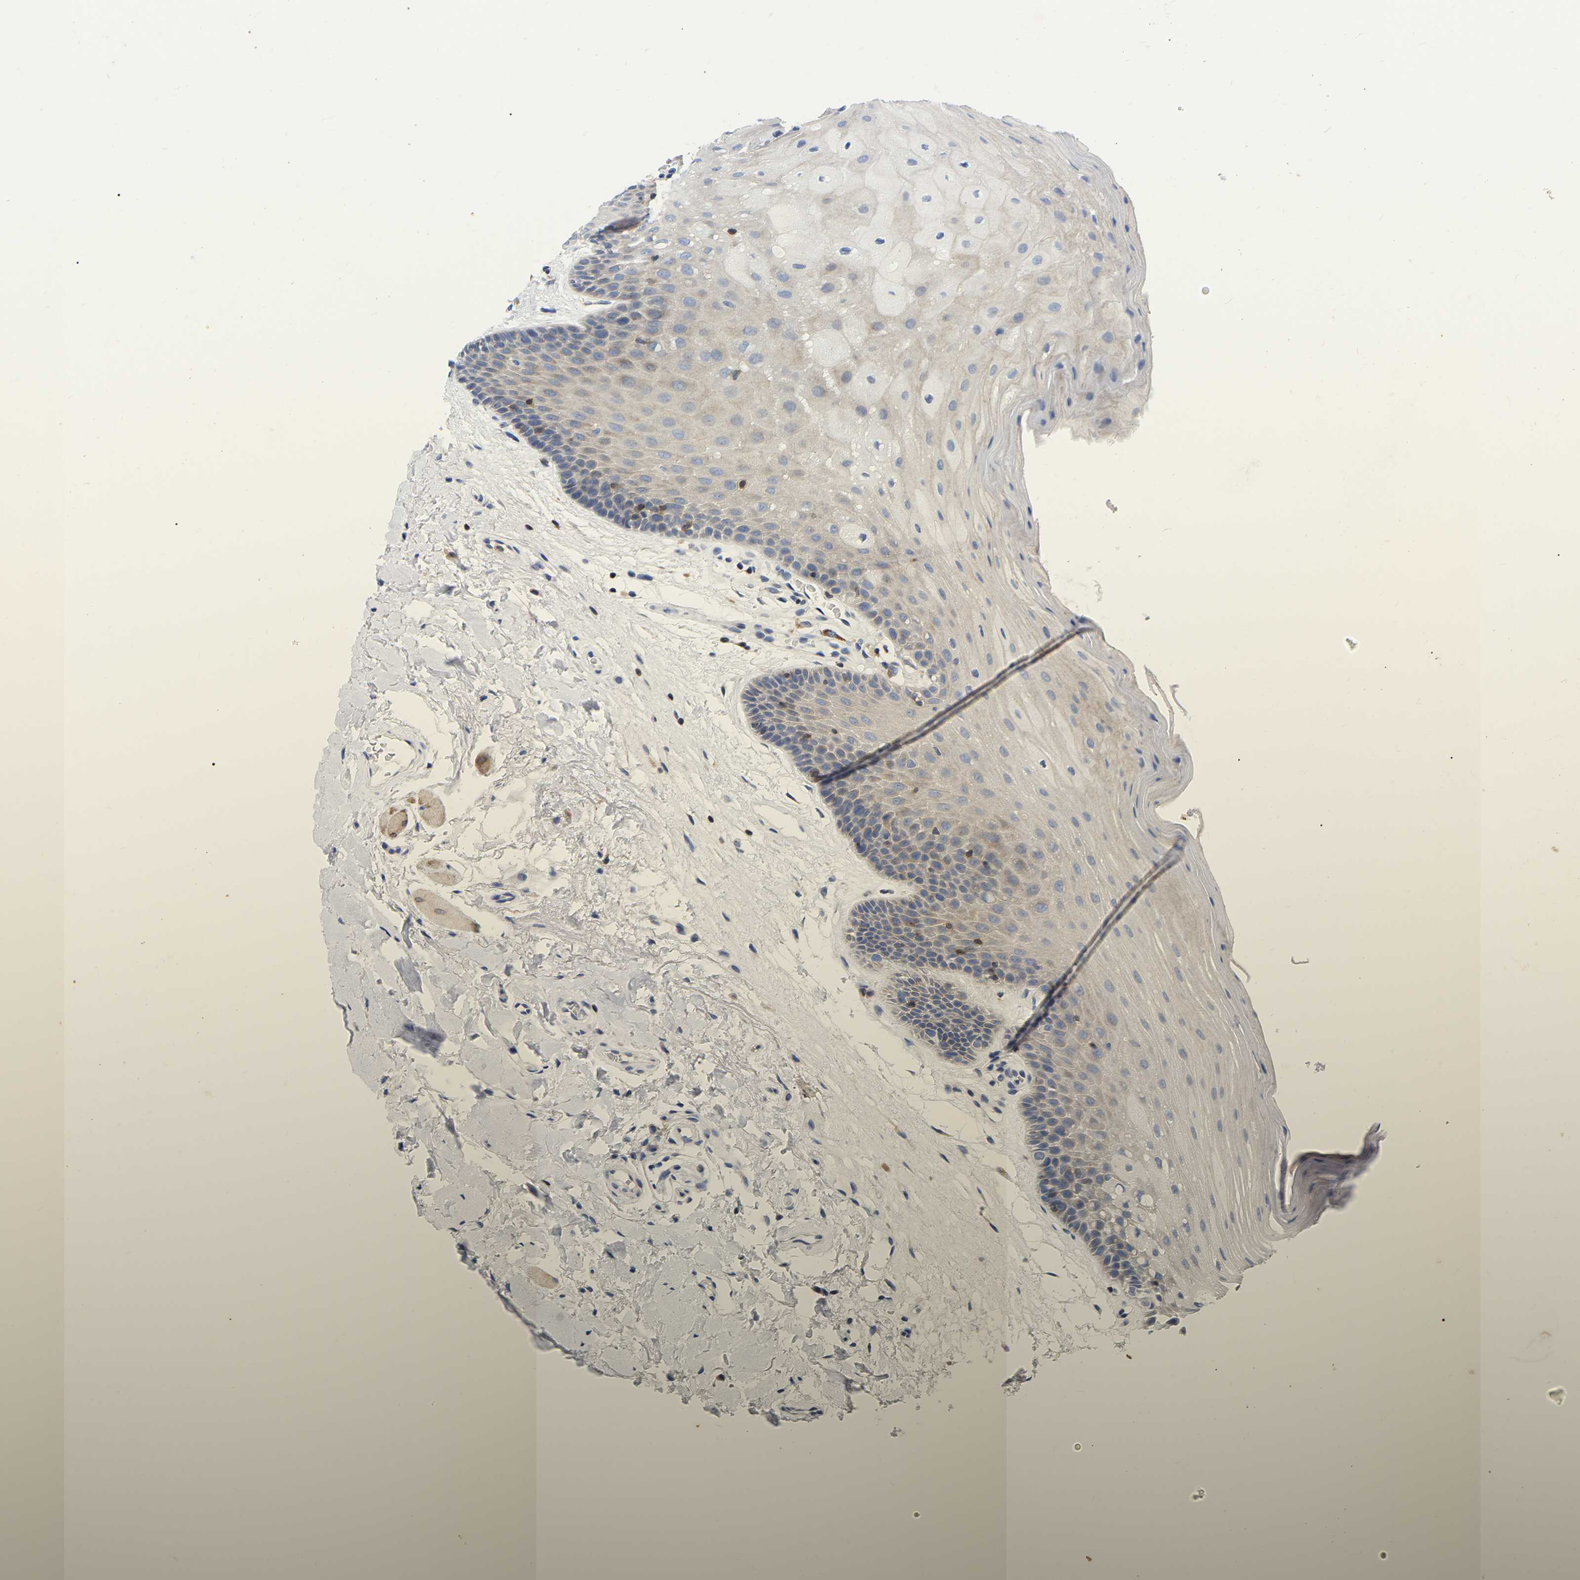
{"staining": {"intensity": "weak", "quantity": "<25%", "location": "cytoplasmic/membranous"}, "tissue": "oral mucosa", "cell_type": "Squamous epithelial cells", "image_type": "normal", "snomed": [{"axis": "morphology", "description": "Normal tissue, NOS"}, {"axis": "morphology", "description": "Squamous cell carcinoma, NOS"}, {"axis": "topography", "description": "Oral tissue"}, {"axis": "topography", "description": "Head-Neck"}], "caption": "This photomicrograph is of unremarkable oral mucosa stained with immunohistochemistry (IHC) to label a protein in brown with the nuclei are counter-stained blue. There is no positivity in squamous epithelial cells. Nuclei are stained in blue.", "gene": "PTPN7", "patient": {"sex": "male", "age": 71}}